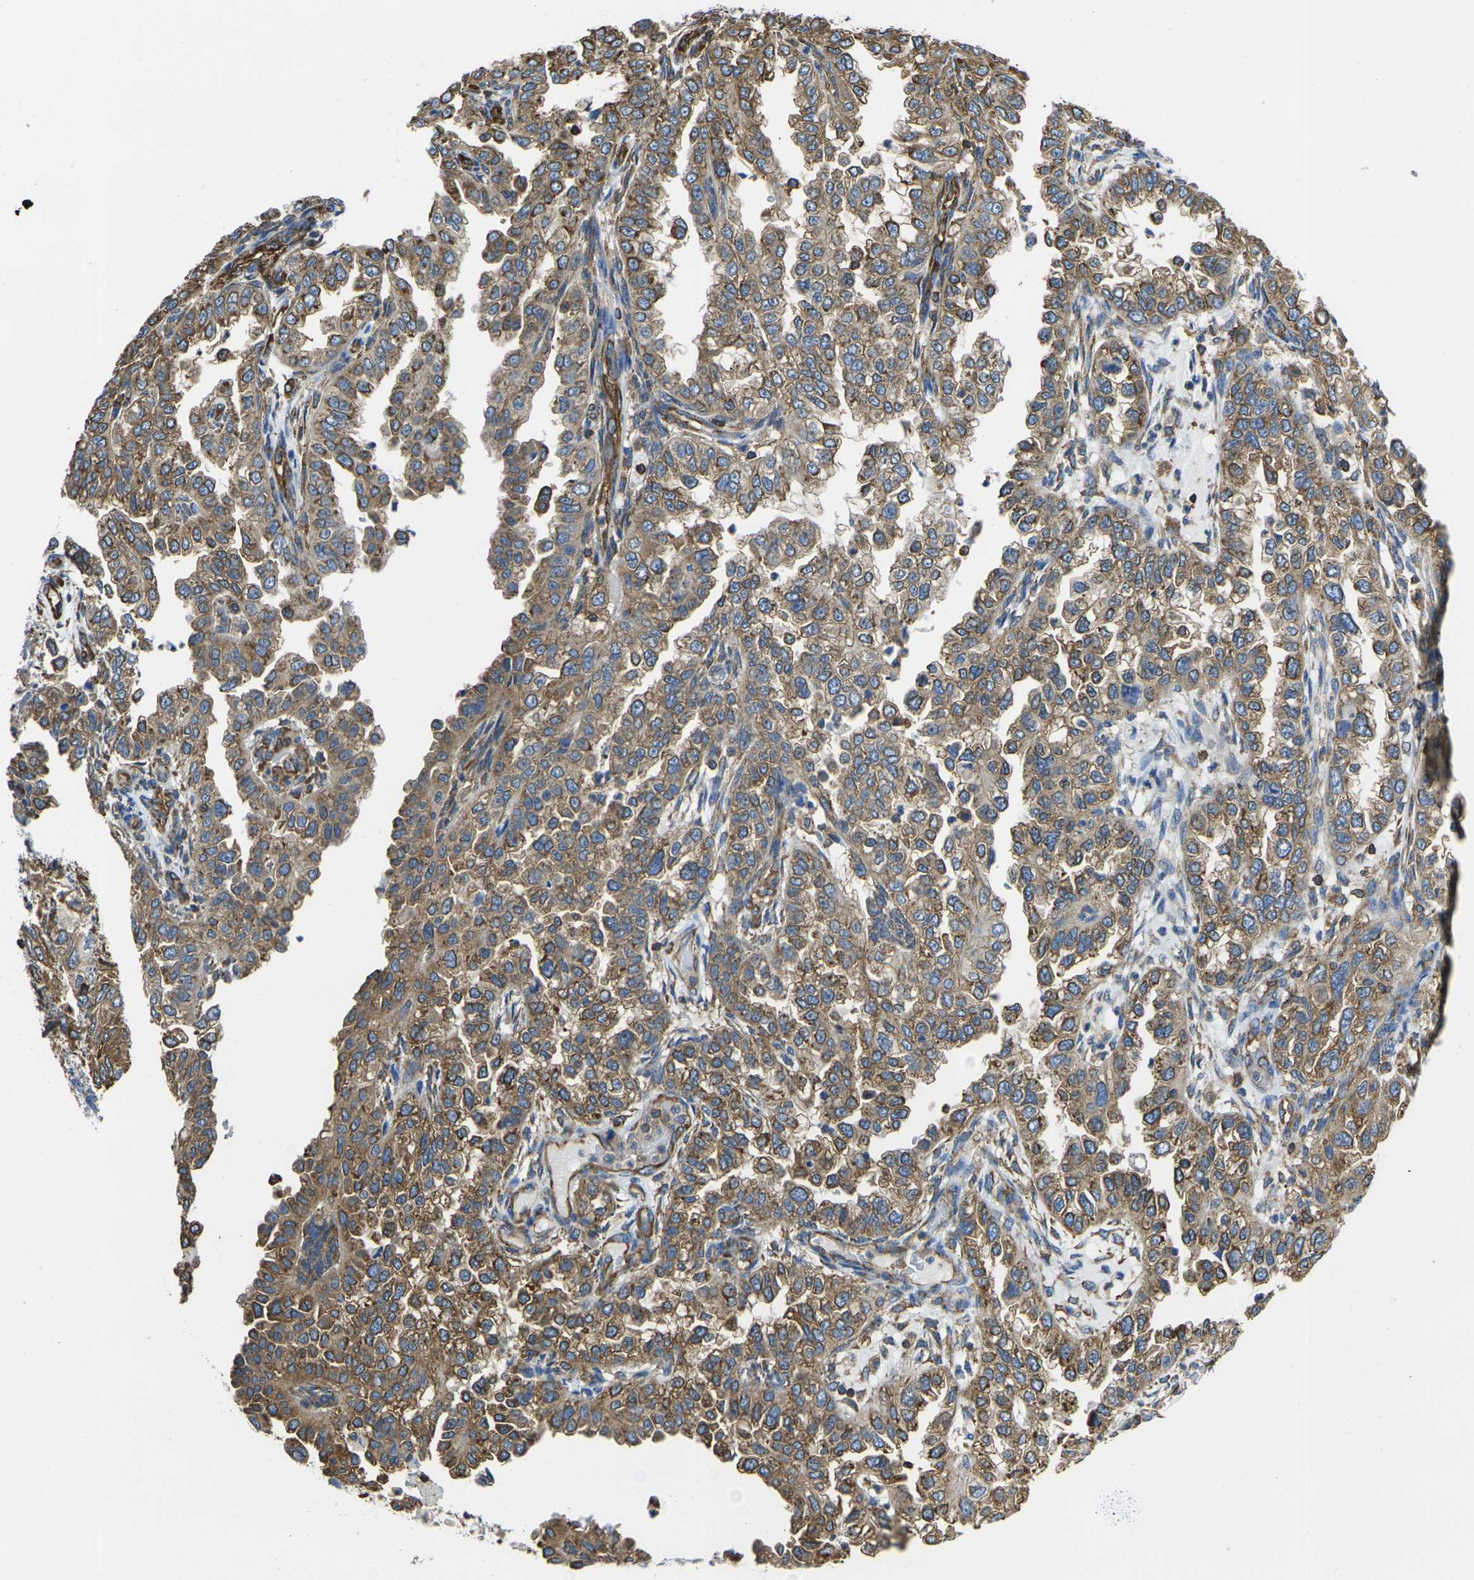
{"staining": {"intensity": "moderate", "quantity": ">75%", "location": "cytoplasmic/membranous"}, "tissue": "endometrial cancer", "cell_type": "Tumor cells", "image_type": "cancer", "snomed": [{"axis": "morphology", "description": "Adenocarcinoma, NOS"}, {"axis": "topography", "description": "Endometrium"}], "caption": "Endometrial cancer was stained to show a protein in brown. There is medium levels of moderate cytoplasmic/membranous staining in about >75% of tumor cells. The protein is shown in brown color, while the nuclei are stained blue.", "gene": "FAM110D", "patient": {"sex": "female", "age": 85}}